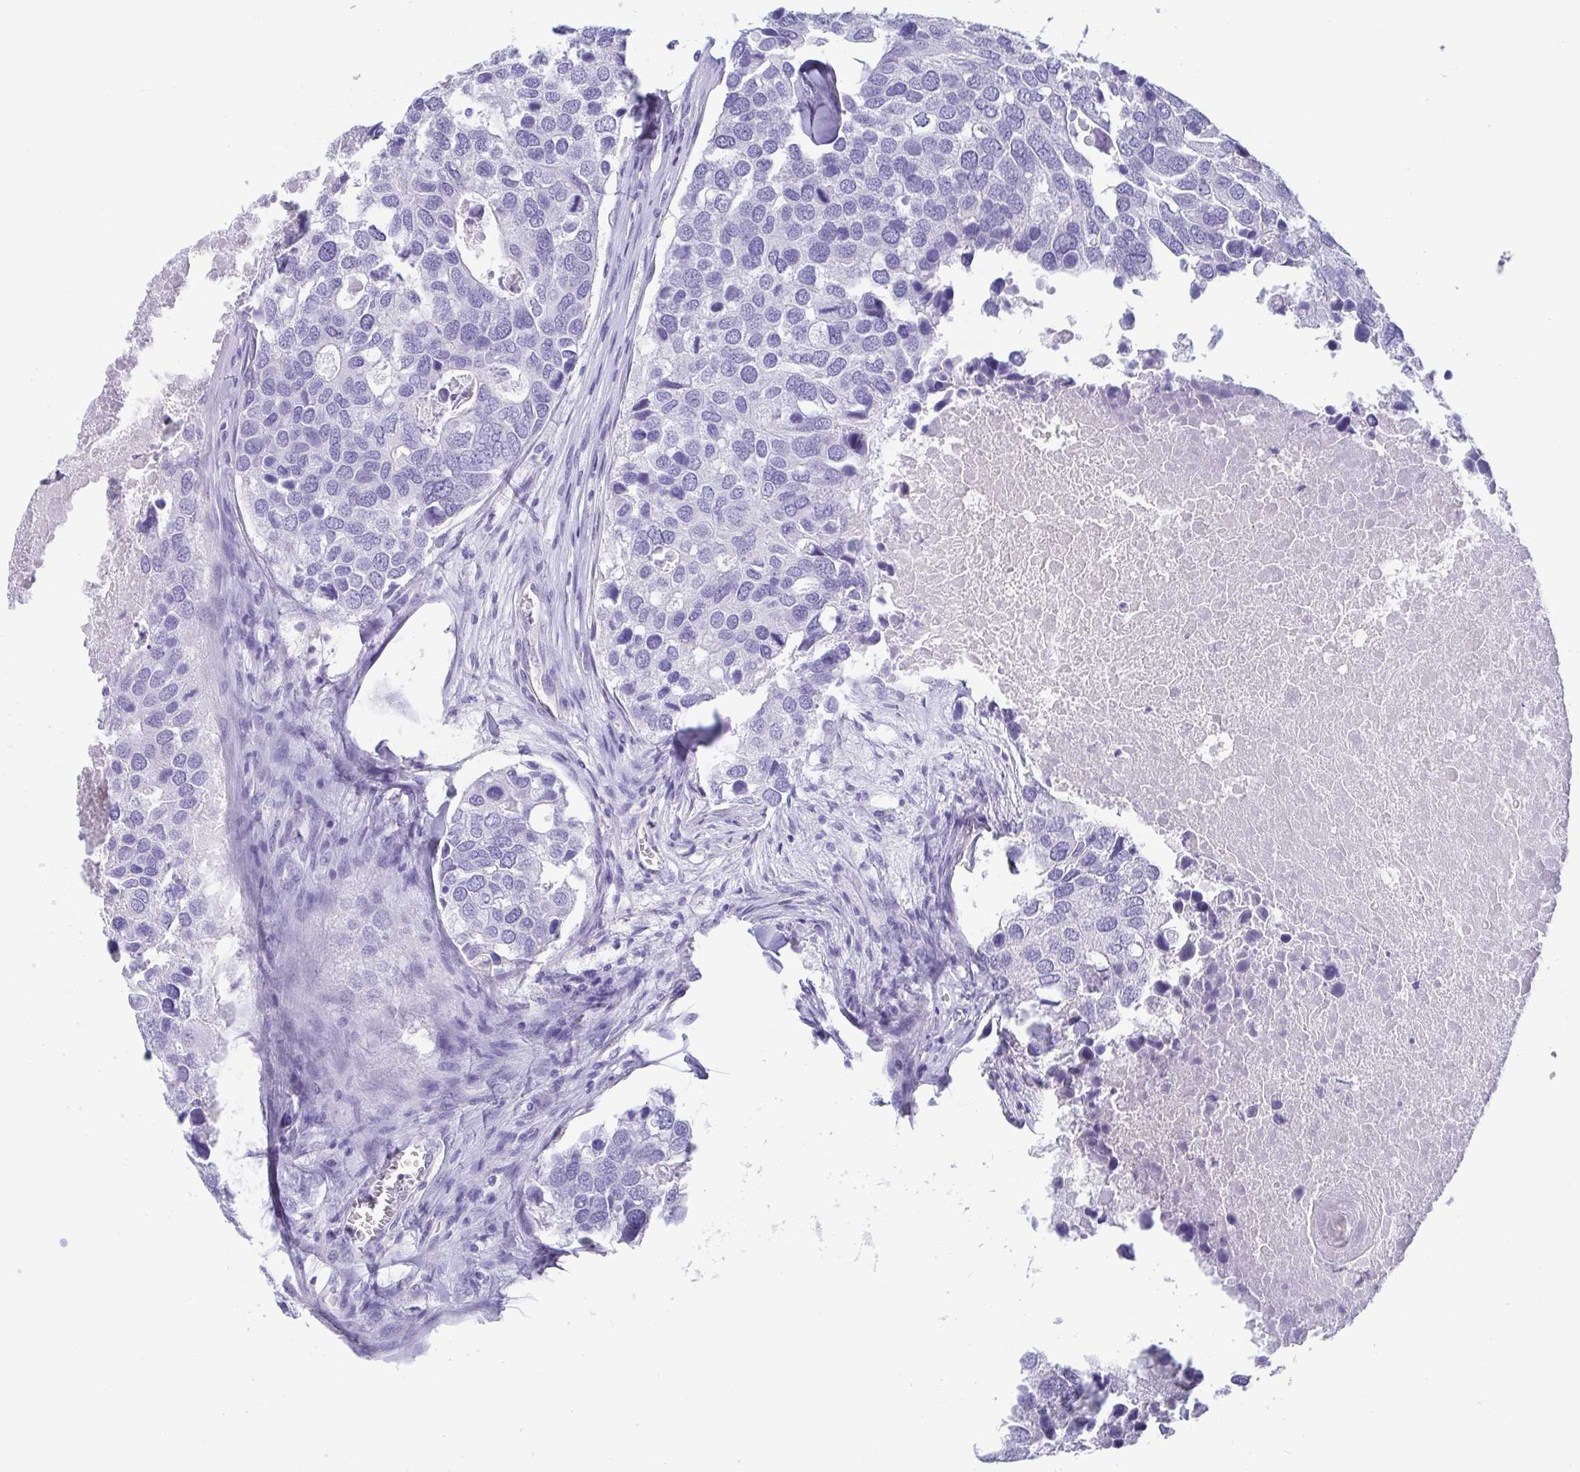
{"staining": {"intensity": "negative", "quantity": "none", "location": "none"}, "tissue": "breast cancer", "cell_type": "Tumor cells", "image_type": "cancer", "snomed": [{"axis": "morphology", "description": "Duct carcinoma"}, {"axis": "topography", "description": "Breast"}], "caption": "This is an immunohistochemistry micrograph of human breast infiltrating ductal carcinoma. There is no staining in tumor cells.", "gene": "SCGN", "patient": {"sex": "female", "age": 83}}